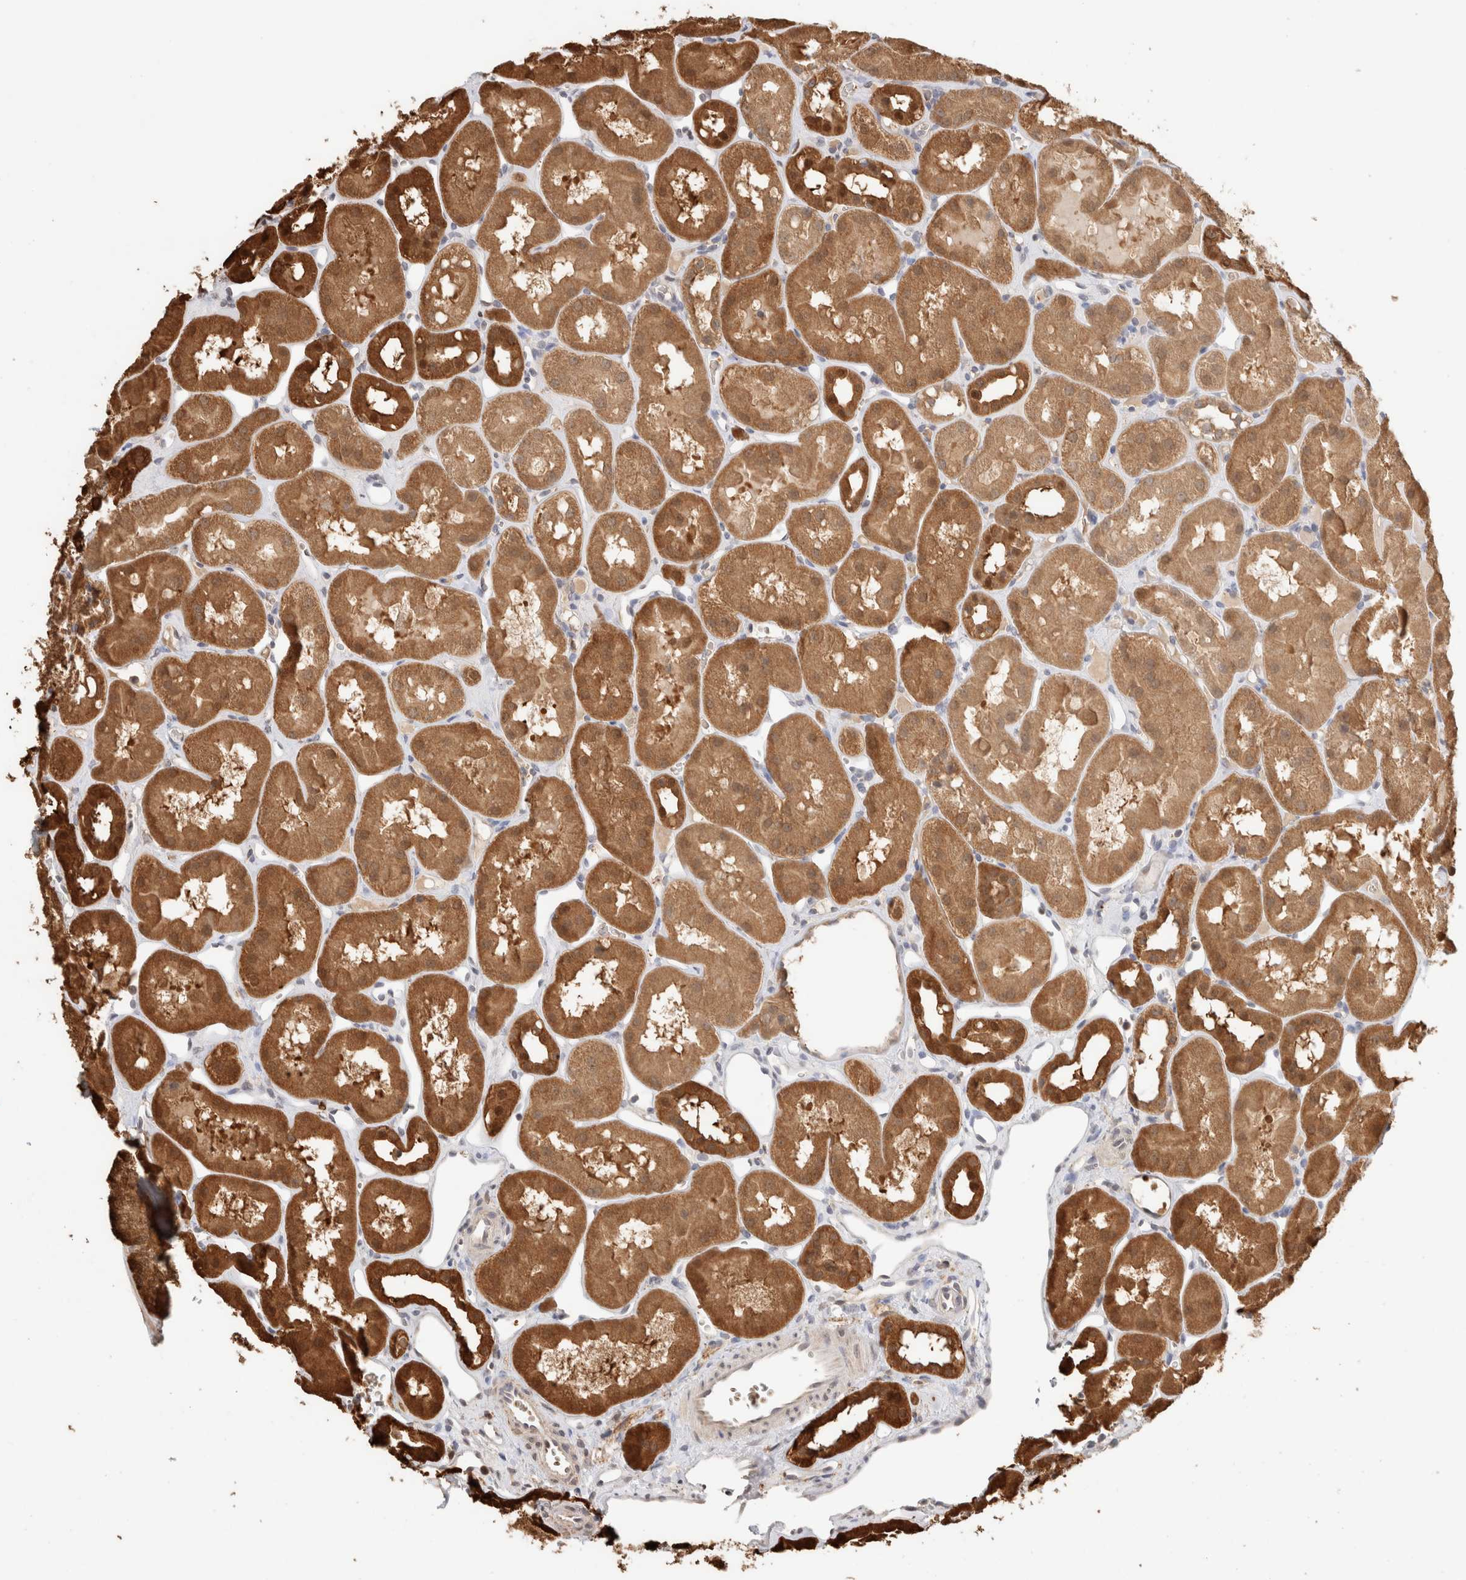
{"staining": {"intensity": "negative", "quantity": "none", "location": "none"}, "tissue": "kidney", "cell_type": "Cells in glomeruli", "image_type": "normal", "snomed": [{"axis": "morphology", "description": "Normal tissue, NOS"}, {"axis": "topography", "description": "Kidney"}], "caption": "This is a photomicrograph of IHC staining of unremarkable kidney, which shows no staining in cells in glomeruli. (Brightfield microscopy of DAB (3,3'-diaminobenzidine) immunohistochemistry (IHC) at high magnification).", "gene": "CA13", "patient": {"sex": "male", "age": 16}}